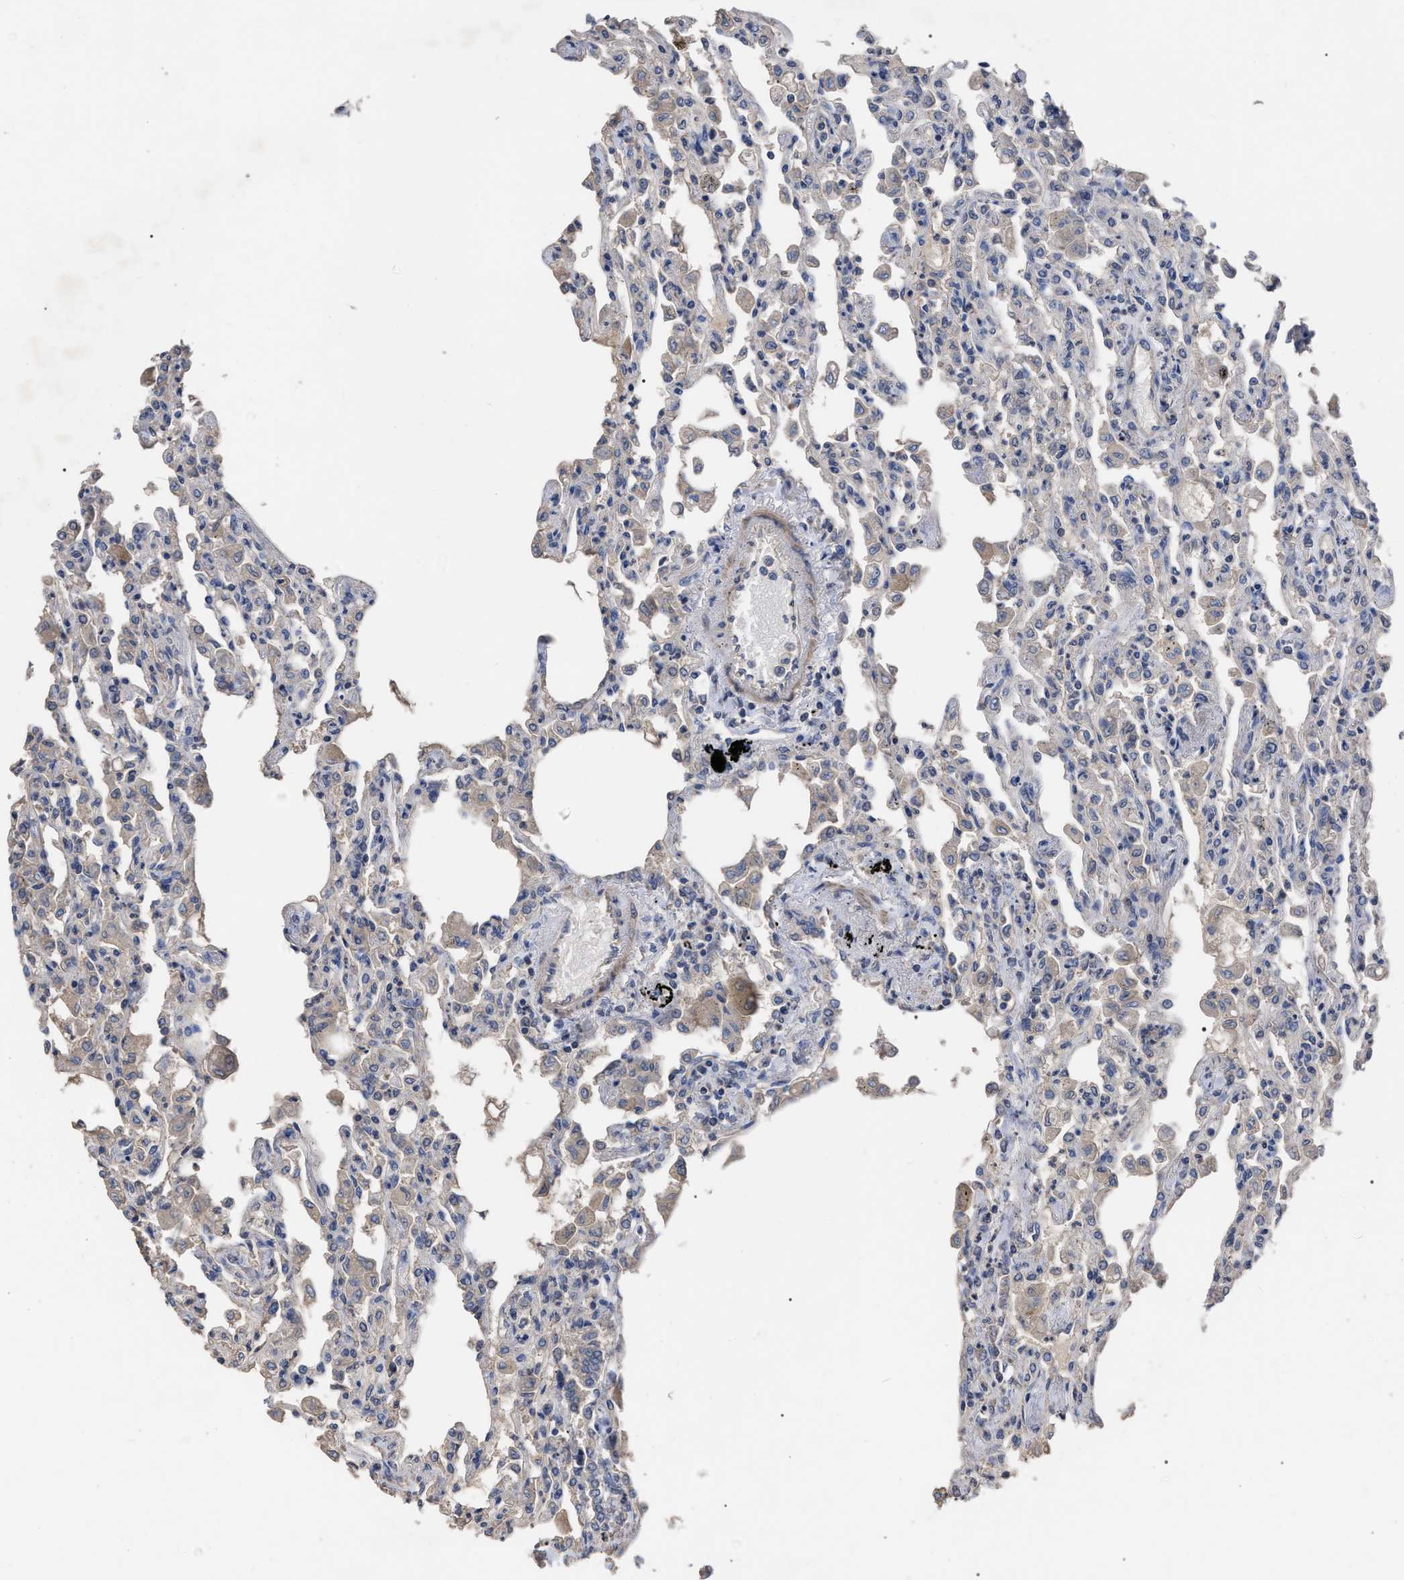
{"staining": {"intensity": "weak", "quantity": "25%-75%", "location": "cytoplasmic/membranous"}, "tissue": "lung", "cell_type": "Alveolar cells", "image_type": "normal", "snomed": [{"axis": "morphology", "description": "Normal tissue, NOS"}, {"axis": "topography", "description": "Bronchus"}, {"axis": "topography", "description": "Lung"}], "caption": "Protein staining exhibits weak cytoplasmic/membranous staining in about 25%-75% of alveolar cells in unremarkable lung. The staining was performed using DAB to visualize the protein expression in brown, while the nuclei were stained in blue with hematoxylin (Magnification: 20x).", "gene": "BTN2A1", "patient": {"sex": "female", "age": 49}}